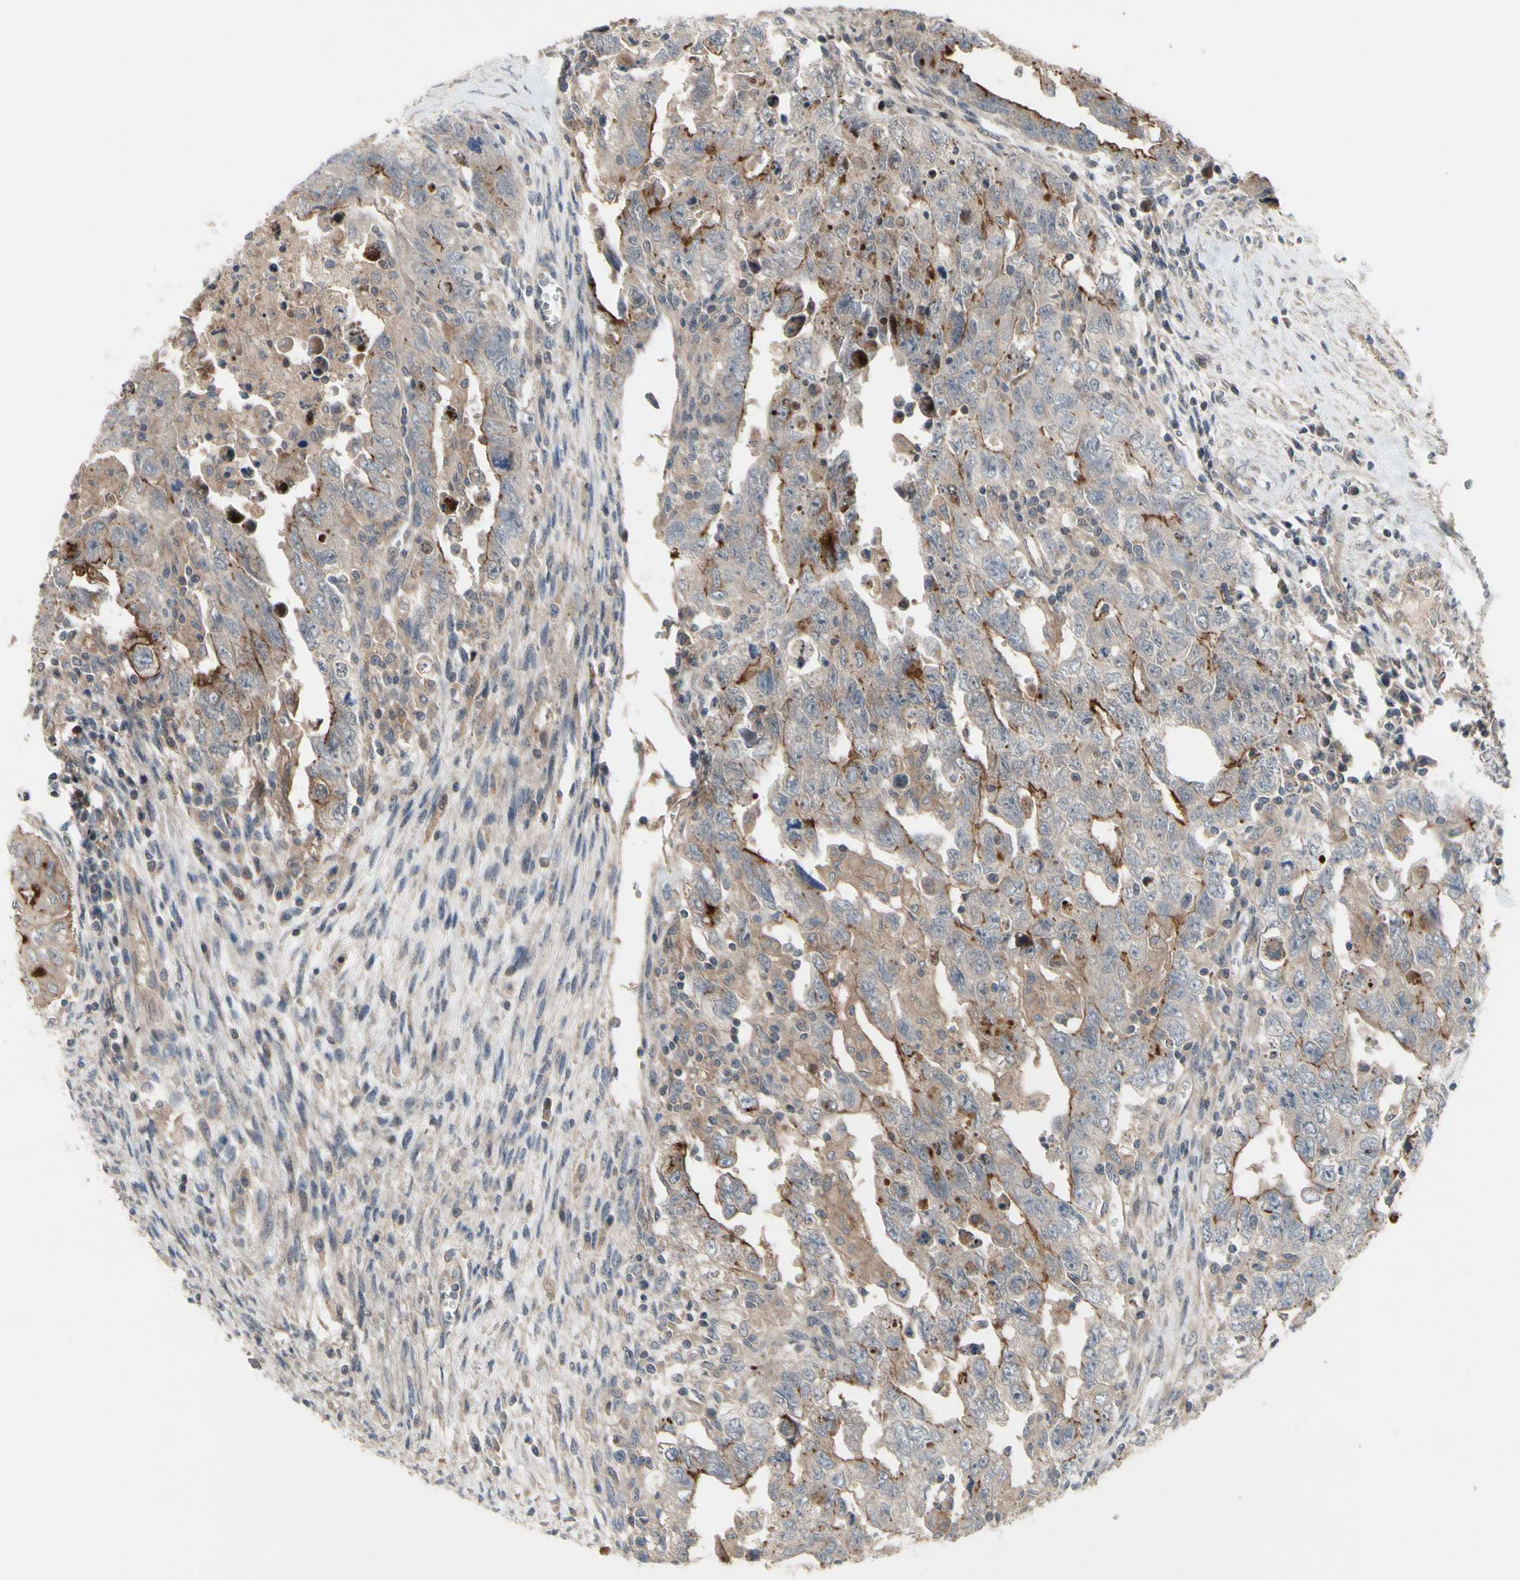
{"staining": {"intensity": "moderate", "quantity": ">75%", "location": "cytoplasmic/membranous"}, "tissue": "testis cancer", "cell_type": "Tumor cells", "image_type": "cancer", "snomed": [{"axis": "morphology", "description": "Carcinoma, Embryonal, NOS"}, {"axis": "topography", "description": "Testis"}], "caption": "IHC image of neoplastic tissue: testis embryonal carcinoma stained using immunohistochemistry reveals medium levels of moderate protein expression localized specifically in the cytoplasmic/membranous of tumor cells, appearing as a cytoplasmic/membranous brown color.", "gene": "OAZ1", "patient": {"sex": "male", "age": 28}}